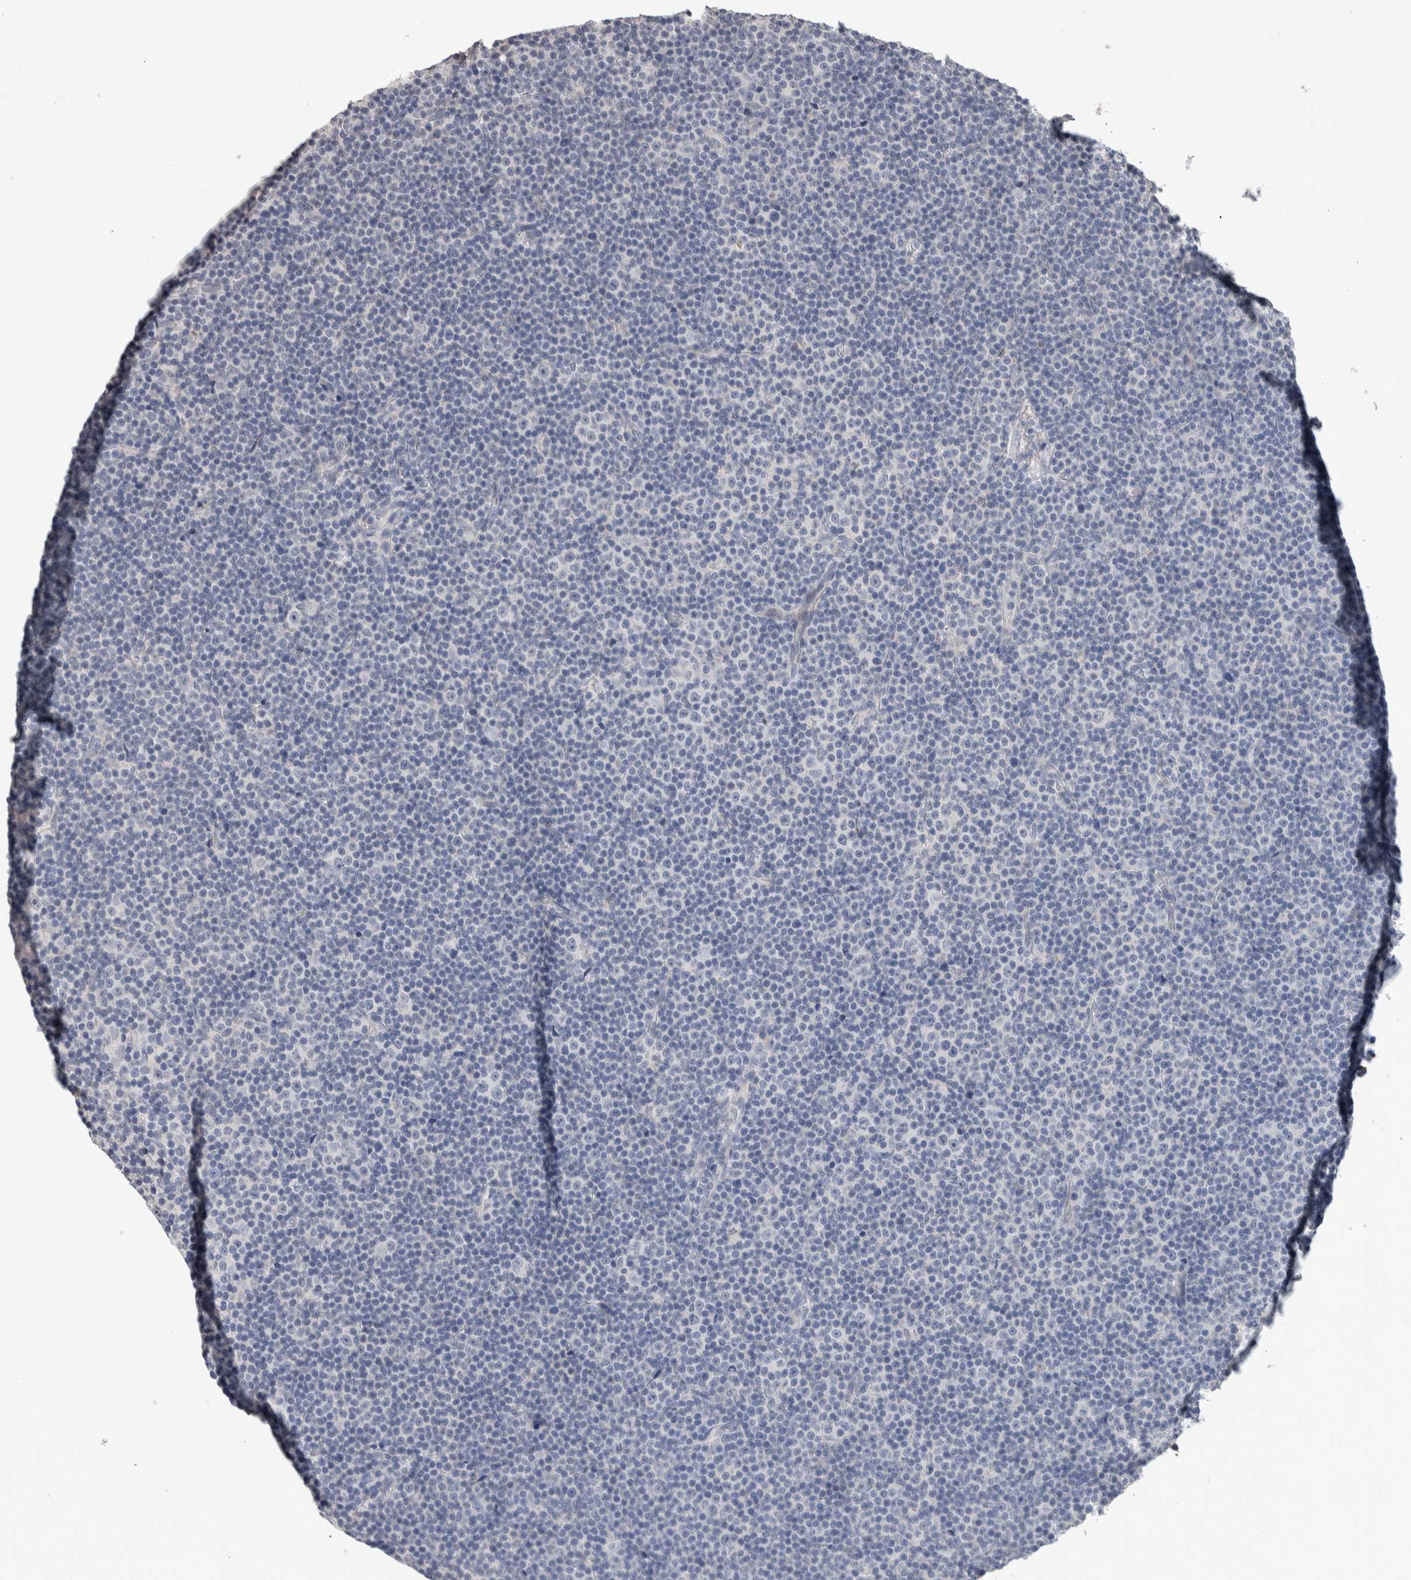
{"staining": {"intensity": "negative", "quantity": "none", "location": "none"}, "tissue": "lymphoma", "cell_type": "Tumor cells", "image_type": "cancer", "snomed": [{"axis": "morphology", "description": "Malignant lymphoma, non-Hodgkin's type, Low grade"}, {"axis": "topography", "description": "Lymph node"}], "caption": "Immunohistochemical staining of low-grade malignant lymphoma, non-Hodgkin's type reveals no significant staining in tumor cells. (Stains: DAB (3,3'-diaminobenzidine) immunohistochemistry with hematoxylin counter stain, Microscopy: brightfield microscopy at high magnification).", "gene": "TMEM102", "patient": {"sex": "female", "age": 67}}